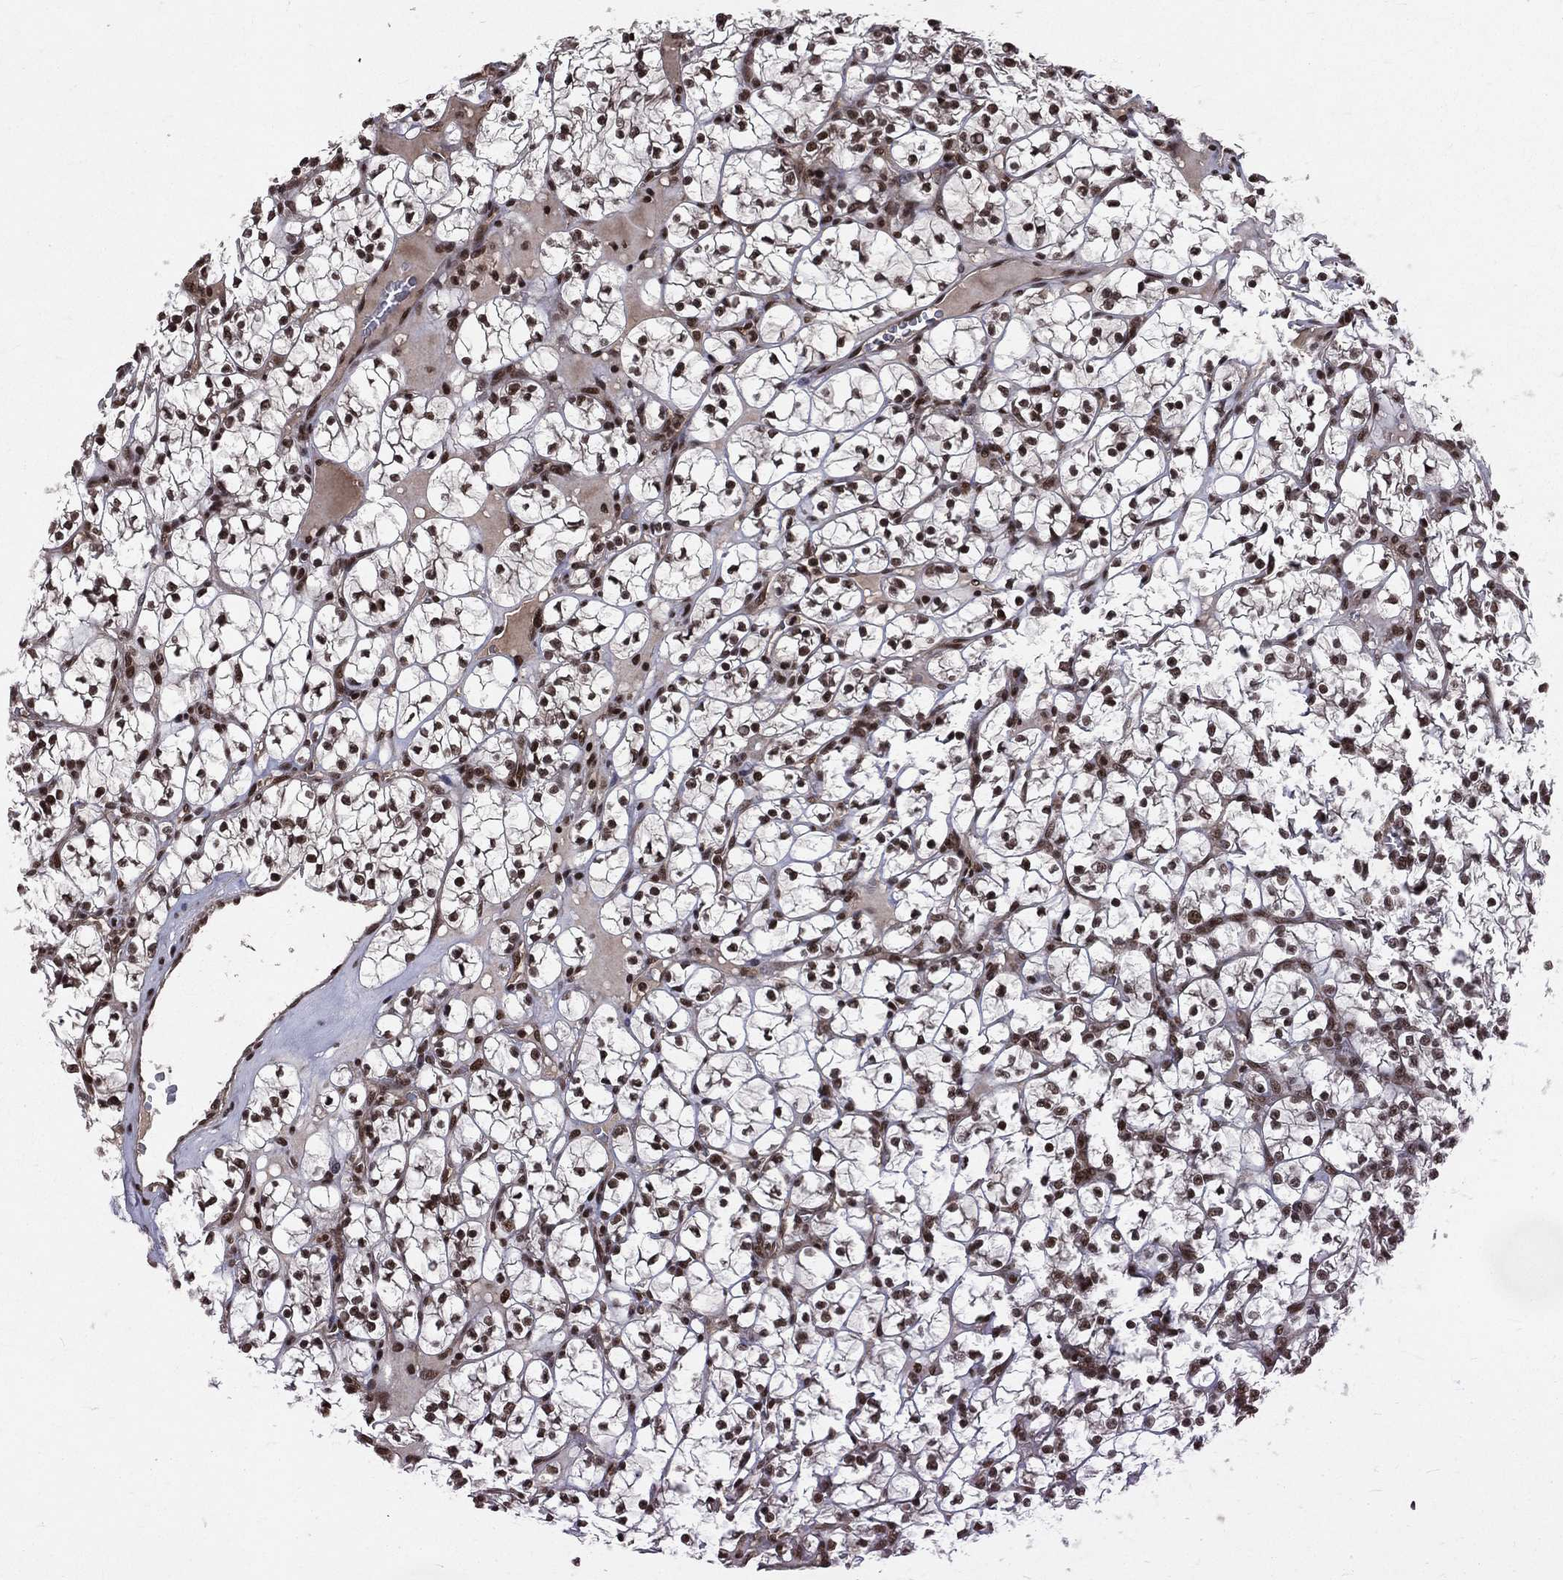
{"staining": {"intensity": "strong", "quantity": ">75%", "location": "nuclear"}, "tissue": "renal cancer", "cell_type": "Tumor cells", "image_type": "cancer", "snomed": [{"axis": "morphology", "description": "Adenocarcinoma, NOS"}, {"axis": "topography", "description": "Kidney"}], "caption": "A histopathology image of adenocarcinoma (renal) stained for a protein exhibits strong nuclear brown staining in tumor cells.", "gene": "SMC3", "patient": {"sex": "female", "age": 89}}